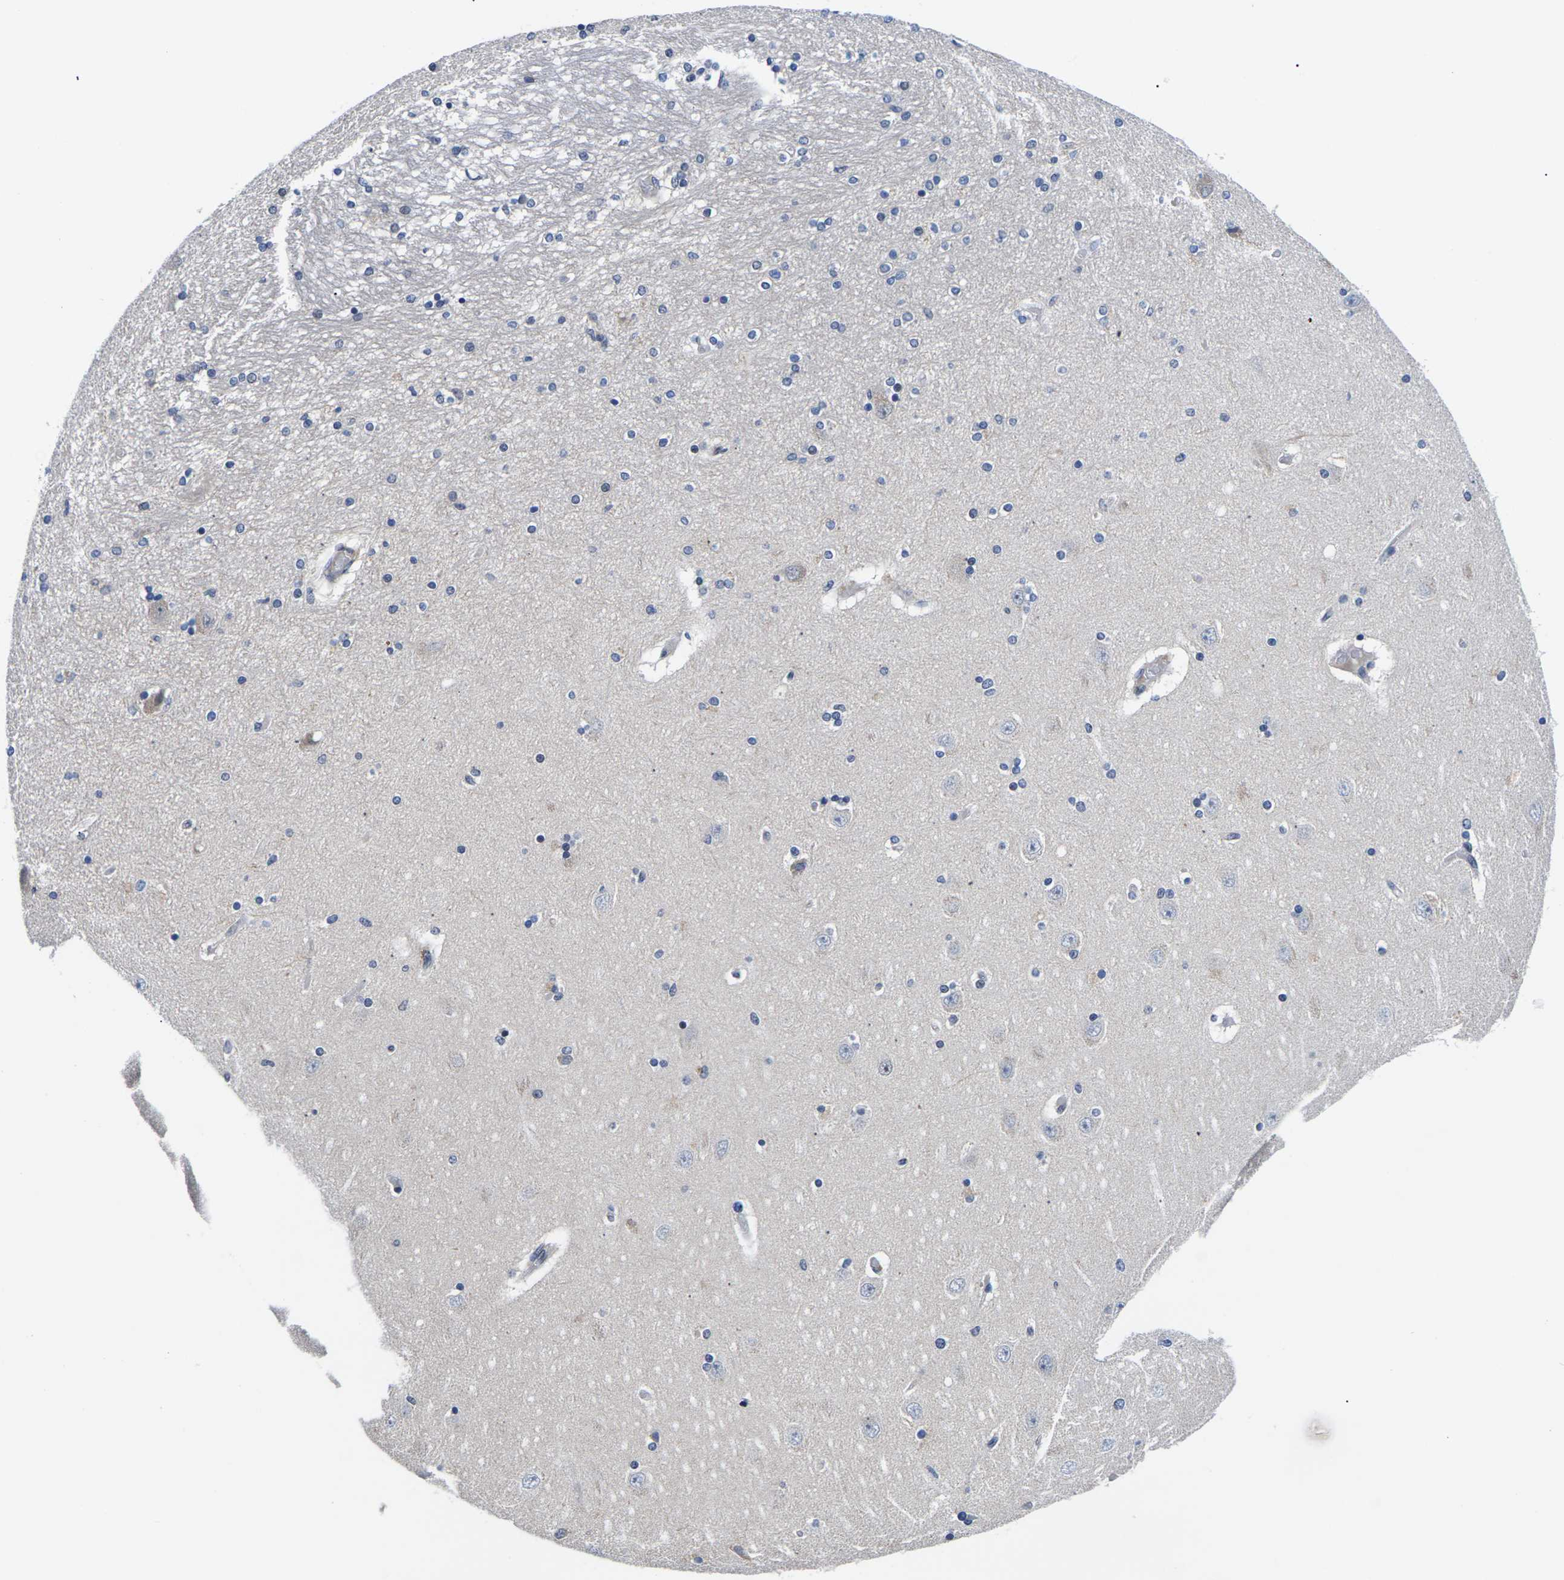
{"staining": {"intensity": "negative", "quantity": "none", "location": "none"}, "tissue": "hippocampus", "cell_type": "Glial cells", "image_type": "normal", "snomed": [{"axis": "morphology", "description": "Normal tissue, NOS"}, {"axis": "topography", "description": "Hippocampus"}], "caption": "Immunohistochemistry histopathology image of unremarkable hippocampus: hippocampus stained with DAB (3,3'-diaminobenzidine) exhibits no significant protein staining in glial cells. (Stains: DAB immunohistochemistry with hematoxylin counter stain, Microscopy: brightfield microscopy at high magnification).", "gene": "ST6GAL2", "patient": {"sex": "female", "age": 54}}